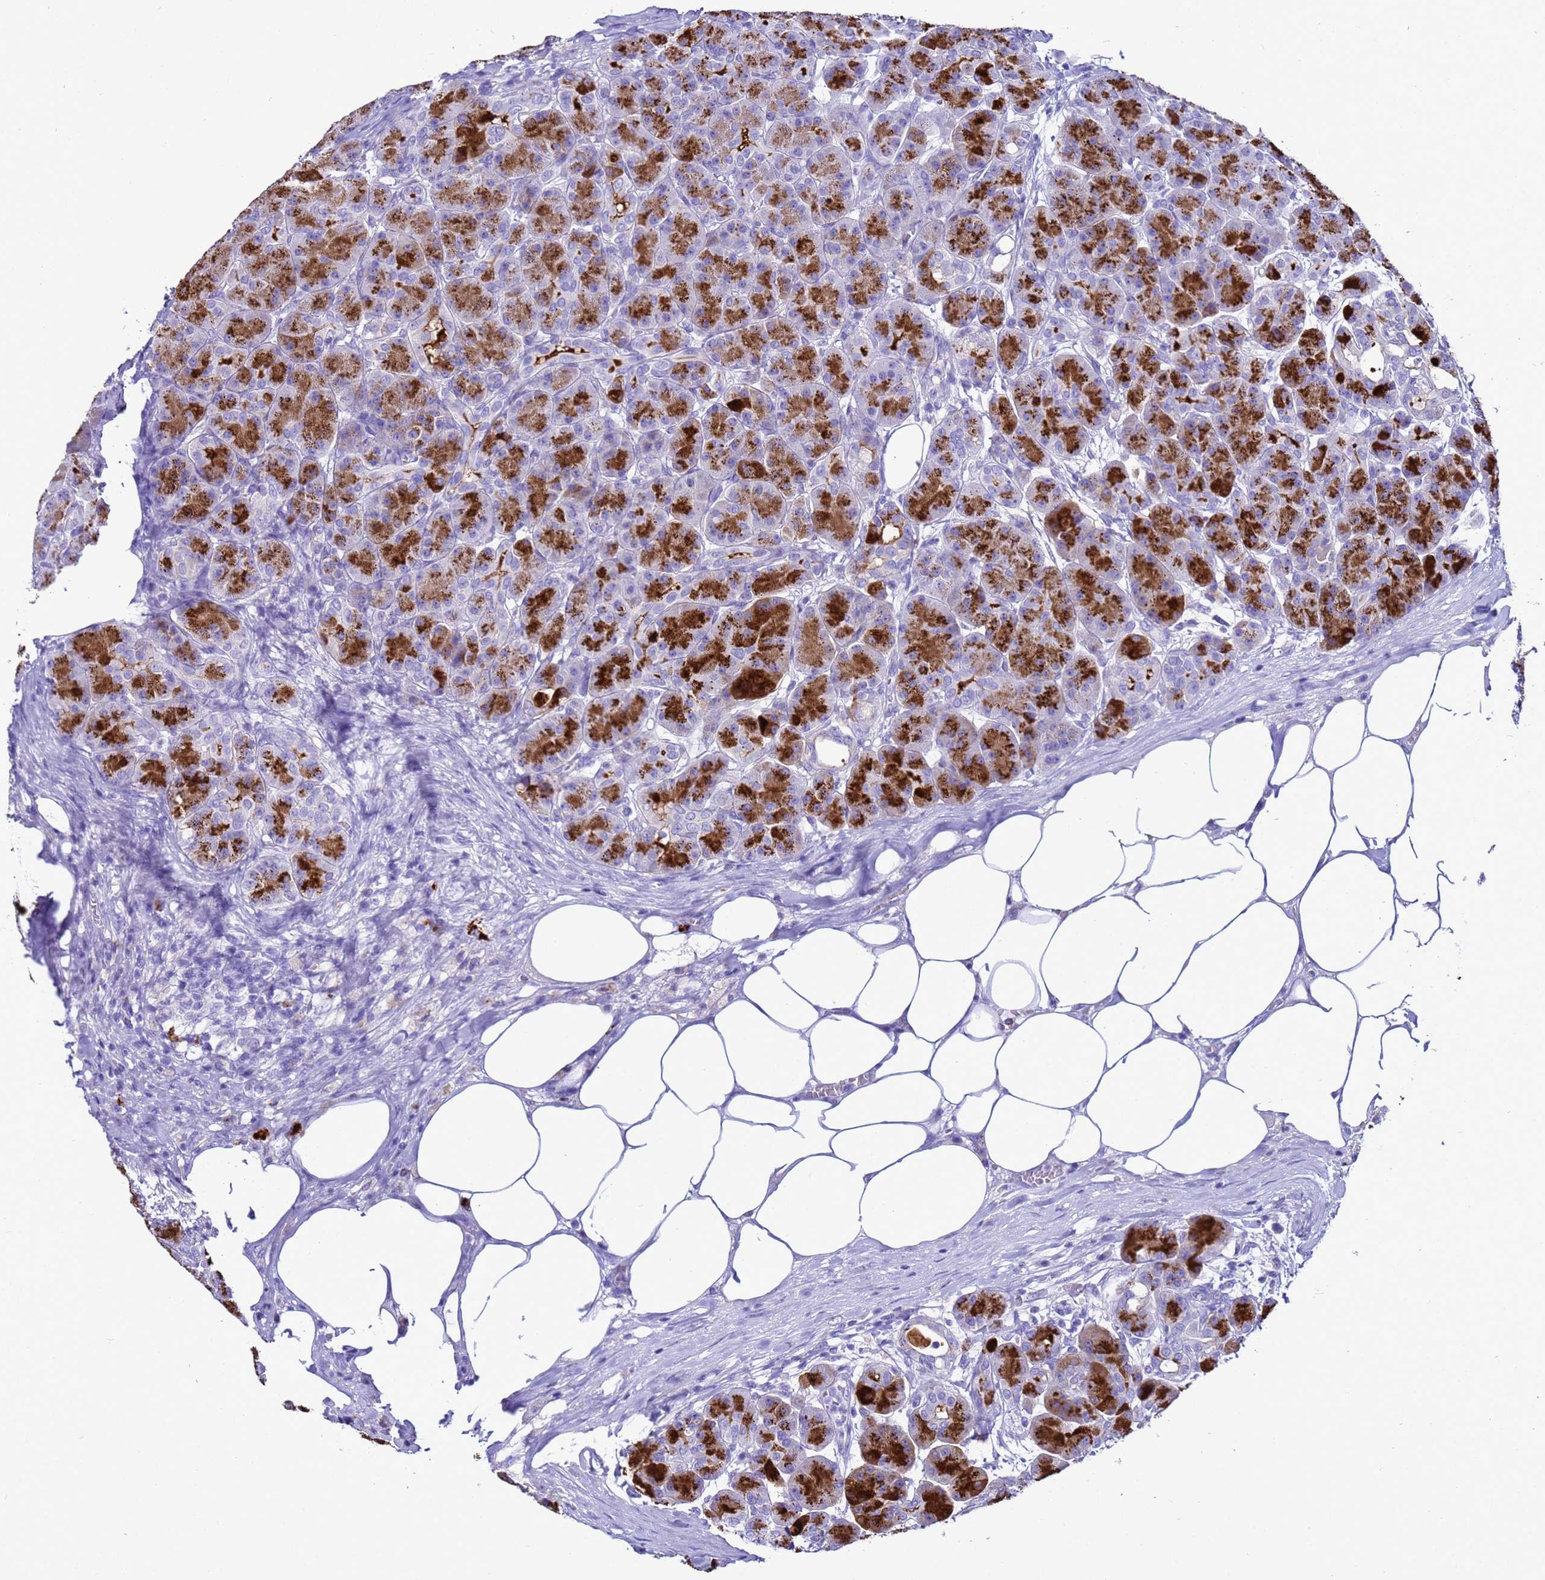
{"staining": {"intensity": "strong", "quantity": ">75%", "location": "cytoplasmic/membranous"}, "tissue": "pancreas", "cell_type": "Exocrine glandular cells", "image_type": "normal", "snomed": [{"axis": "morphology", "description": "Normal tissue, NOS"}, {"axis": "topography", "description": "Pancreas"}], "caption": "Immunohistochemistry (IHC) (DAB) staining of benign human pancreas displays strong cytoplasmic/membranous protein staining in approximately >75% of exocrine glandular cells.", "gene": "BEST2", "patient": {"sex": "male", "age": 63}}